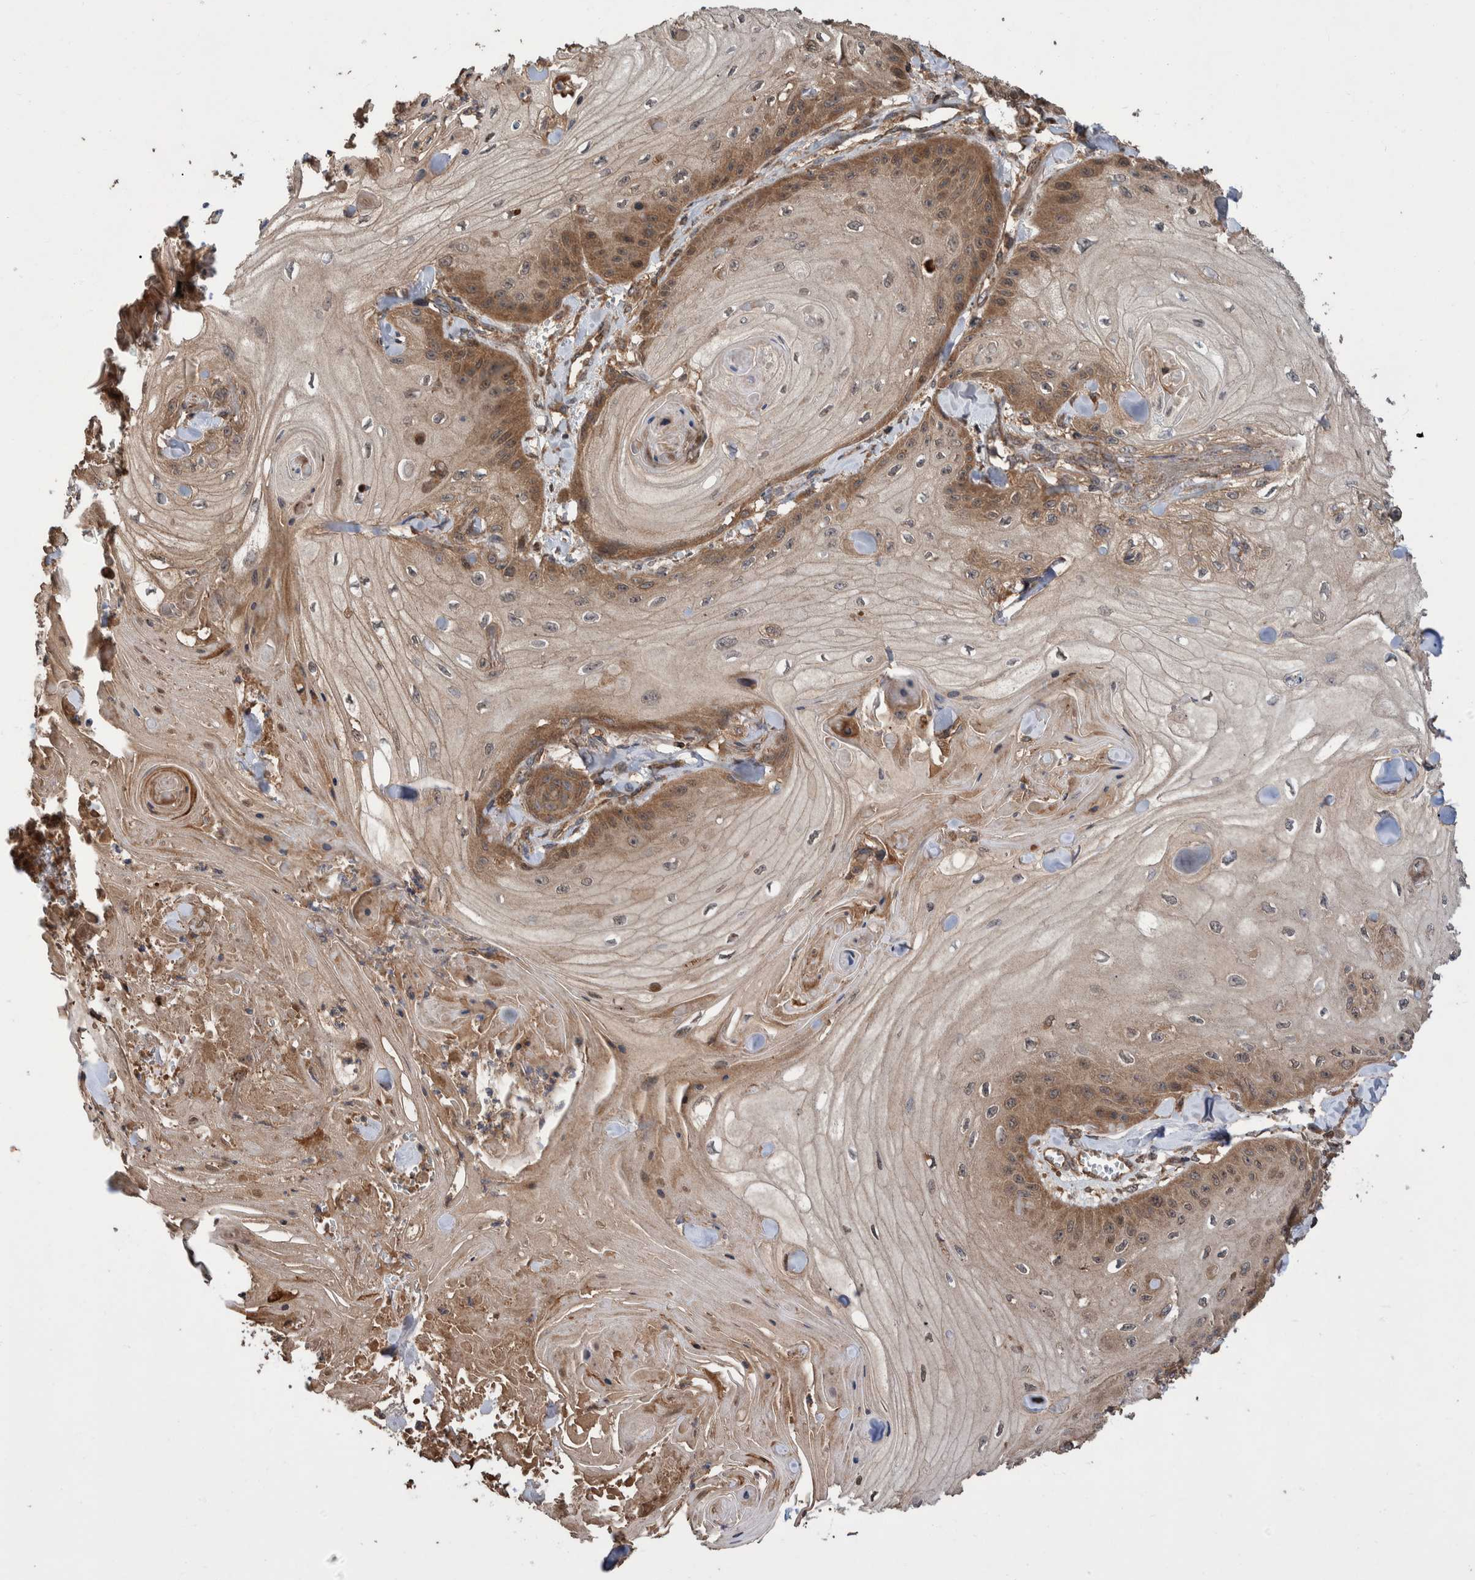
{"staining": {"intensity": "moderate", "quantity": ">75%", "location": "cytoplasmic/membranous"}, "tissue": "skin cancer", "cell_type": "Tumor cells", "image_type": "cancer", "snomed": [{"axis": "morphology", "description": "Squamous cell carcinoma, NOS"}, {"axis": "topography", "description": "Skin"}], "caption": "This is a micrograph of immunohistochemistry (IHC) staining of skin cancer (squamous cell carcinoma), which shows moderate staining in the cytoplasmic/membranous of tumor cells.", "gene": "VBP1", "patient": {"sex": "male", "age": 74}}